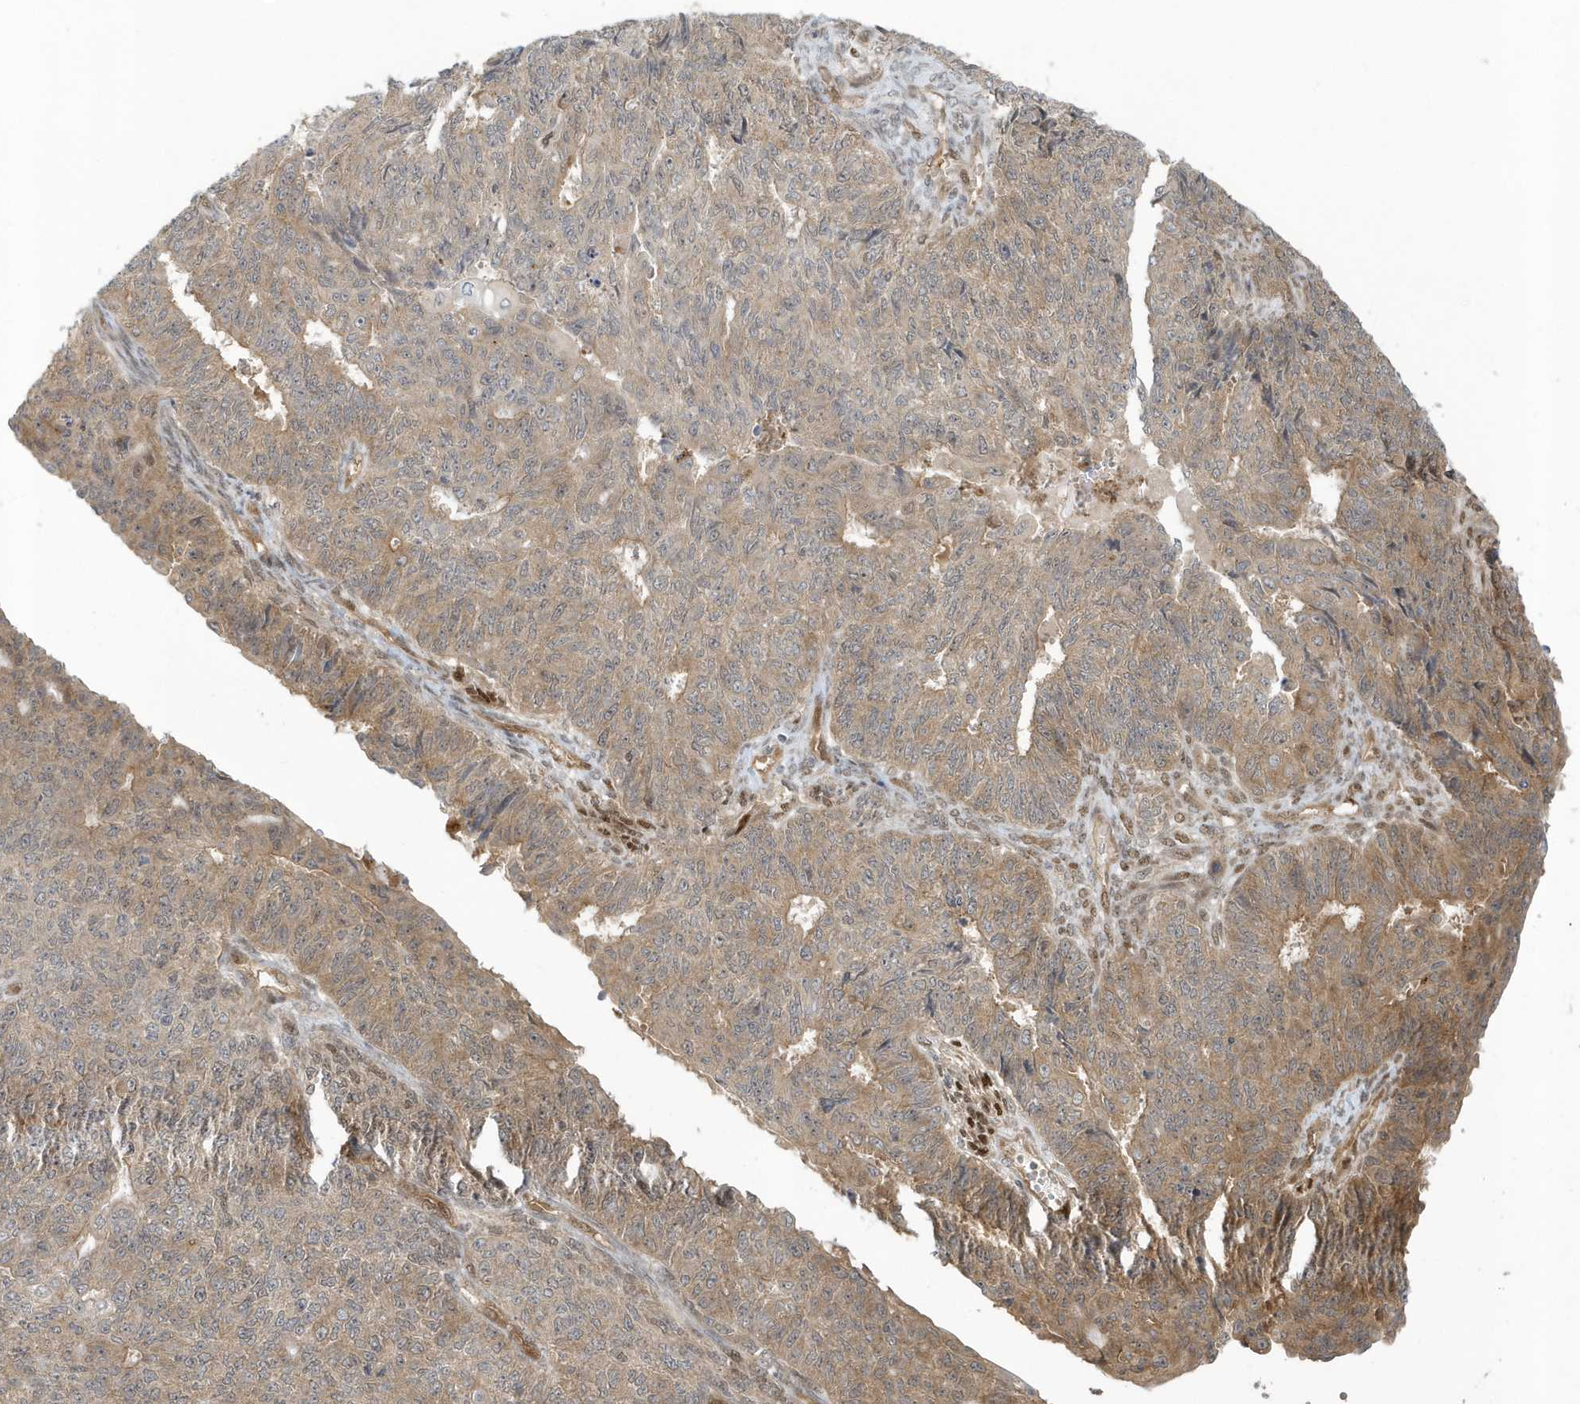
{"staining": {"intensity": "moderate", "quantity": ">75%", "location": "cytoplasmic/membranous"}, "tissue": "endometrial cancer", "cell_type": "Tumor cells", "image_type": "cancer", "snomed": [{"axis": "morphology", "description": "Adenocarcinoma, NOS"}, {"axis": "topography", "description": "Endometrium"}], "caption": "There is medium levels of moderate cytoplasmic/membranous expression in tumor cells of endometrial cancer, as demonstrated by immunohistochemical staining (brown color).", "gene": "ATG4A", "patient": {"sex": "female", "age": 32}}